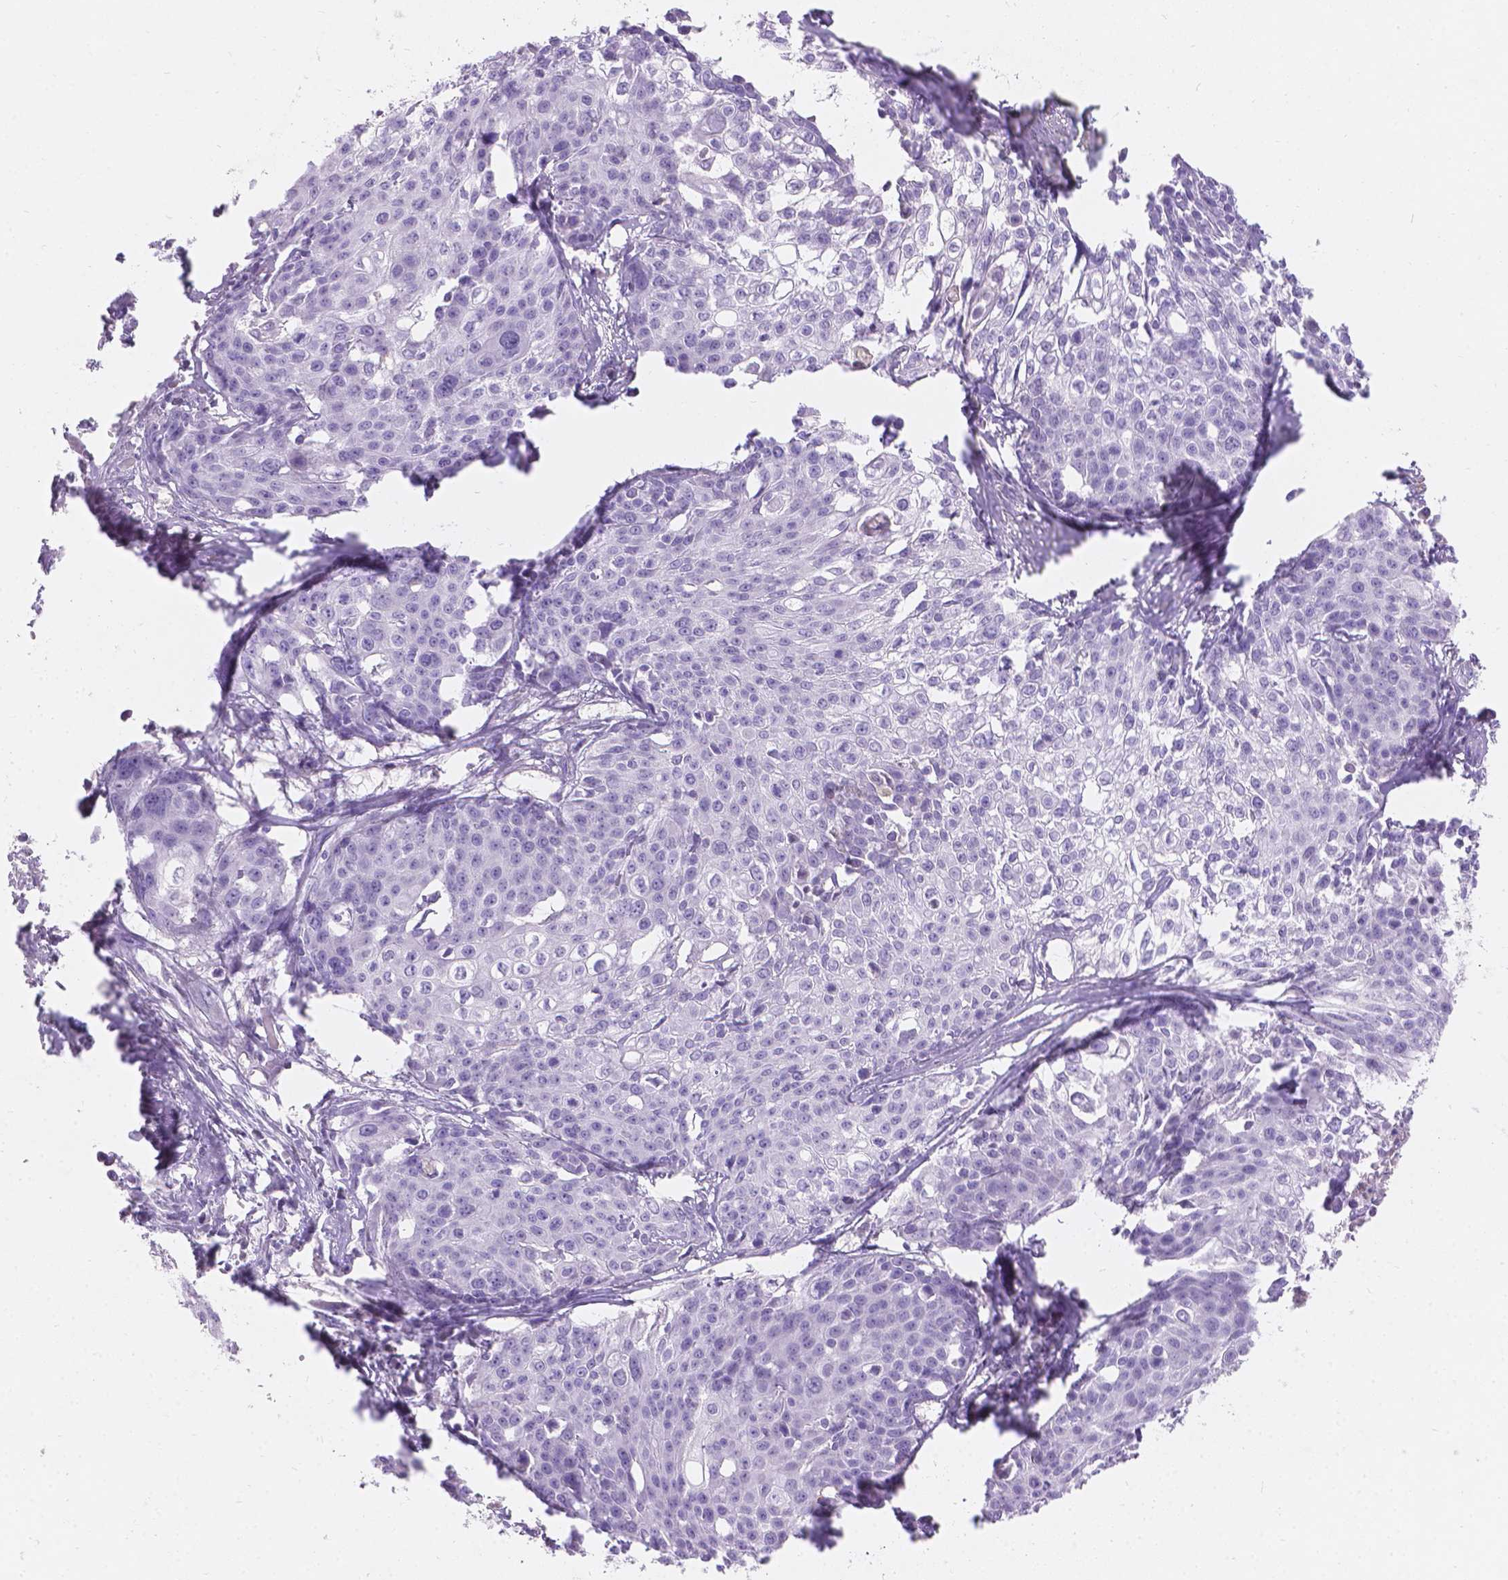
{"staining": {"intensity": "negative", "quantity": "none", "location": "none"}, "tissue": "cervical cancer", "cell_type": "Tumor cells", "image_type": "cancer", "snomed": [{"axis": "morphology", "description": "Squamous cell carcinoma, NOS"}, {"axis": "topography", "description": "Cervix"}], "caption": "A photomicrograph of cervical cancer (squamous cell carcinoma) stained for a protein exhibits no brown staining in tumor cells. (DAB (3,3'-diaminobenzidine) IHC with hematoxylin counter stain).", "gene": "GAL3ST2", "patient": {"sex": "female", "age": 39}}